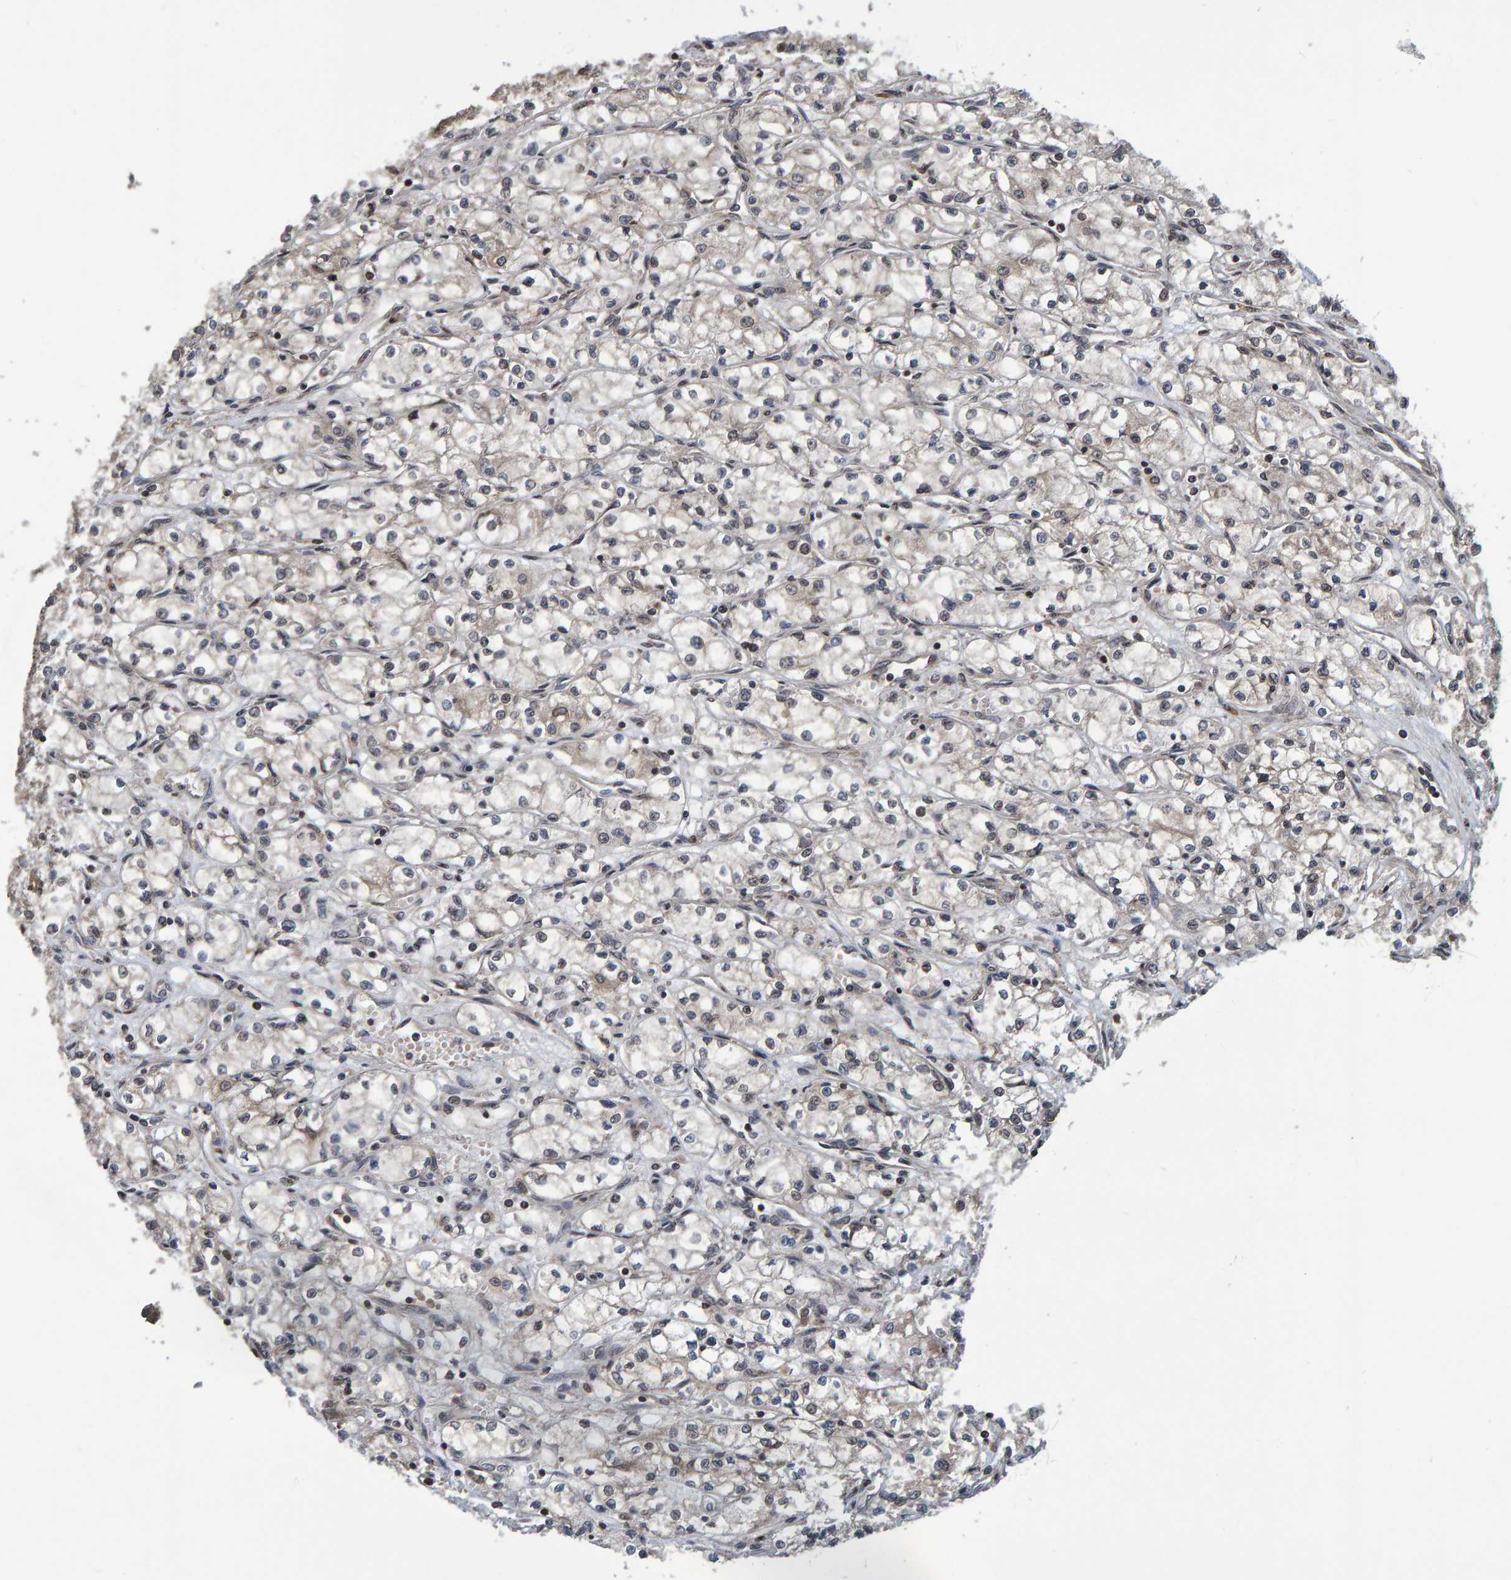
{"staining": {"intensity": "weak", "quantity": "25%-75%", "location": "cytoplasmic/membranous"}, "tissue": "renal cancer", "cell_type": "Tumor cells", "image_type": "cancer", "snomed": [{"axis": "morphology", "description": "Normal tissue, NOS"}, {"axis": "morphology", "description": "Adenocarcinoma, NOS"}, {"axis": "topography", "description": "Kidney"}], "caption": "Weak cytoplasmic/membranous protein positivity is appreciated in approximately 25%-75% of tumor cells in renal cancer.", "gene": "GAB2", "patient": {"sex": "male", "age": 59}}